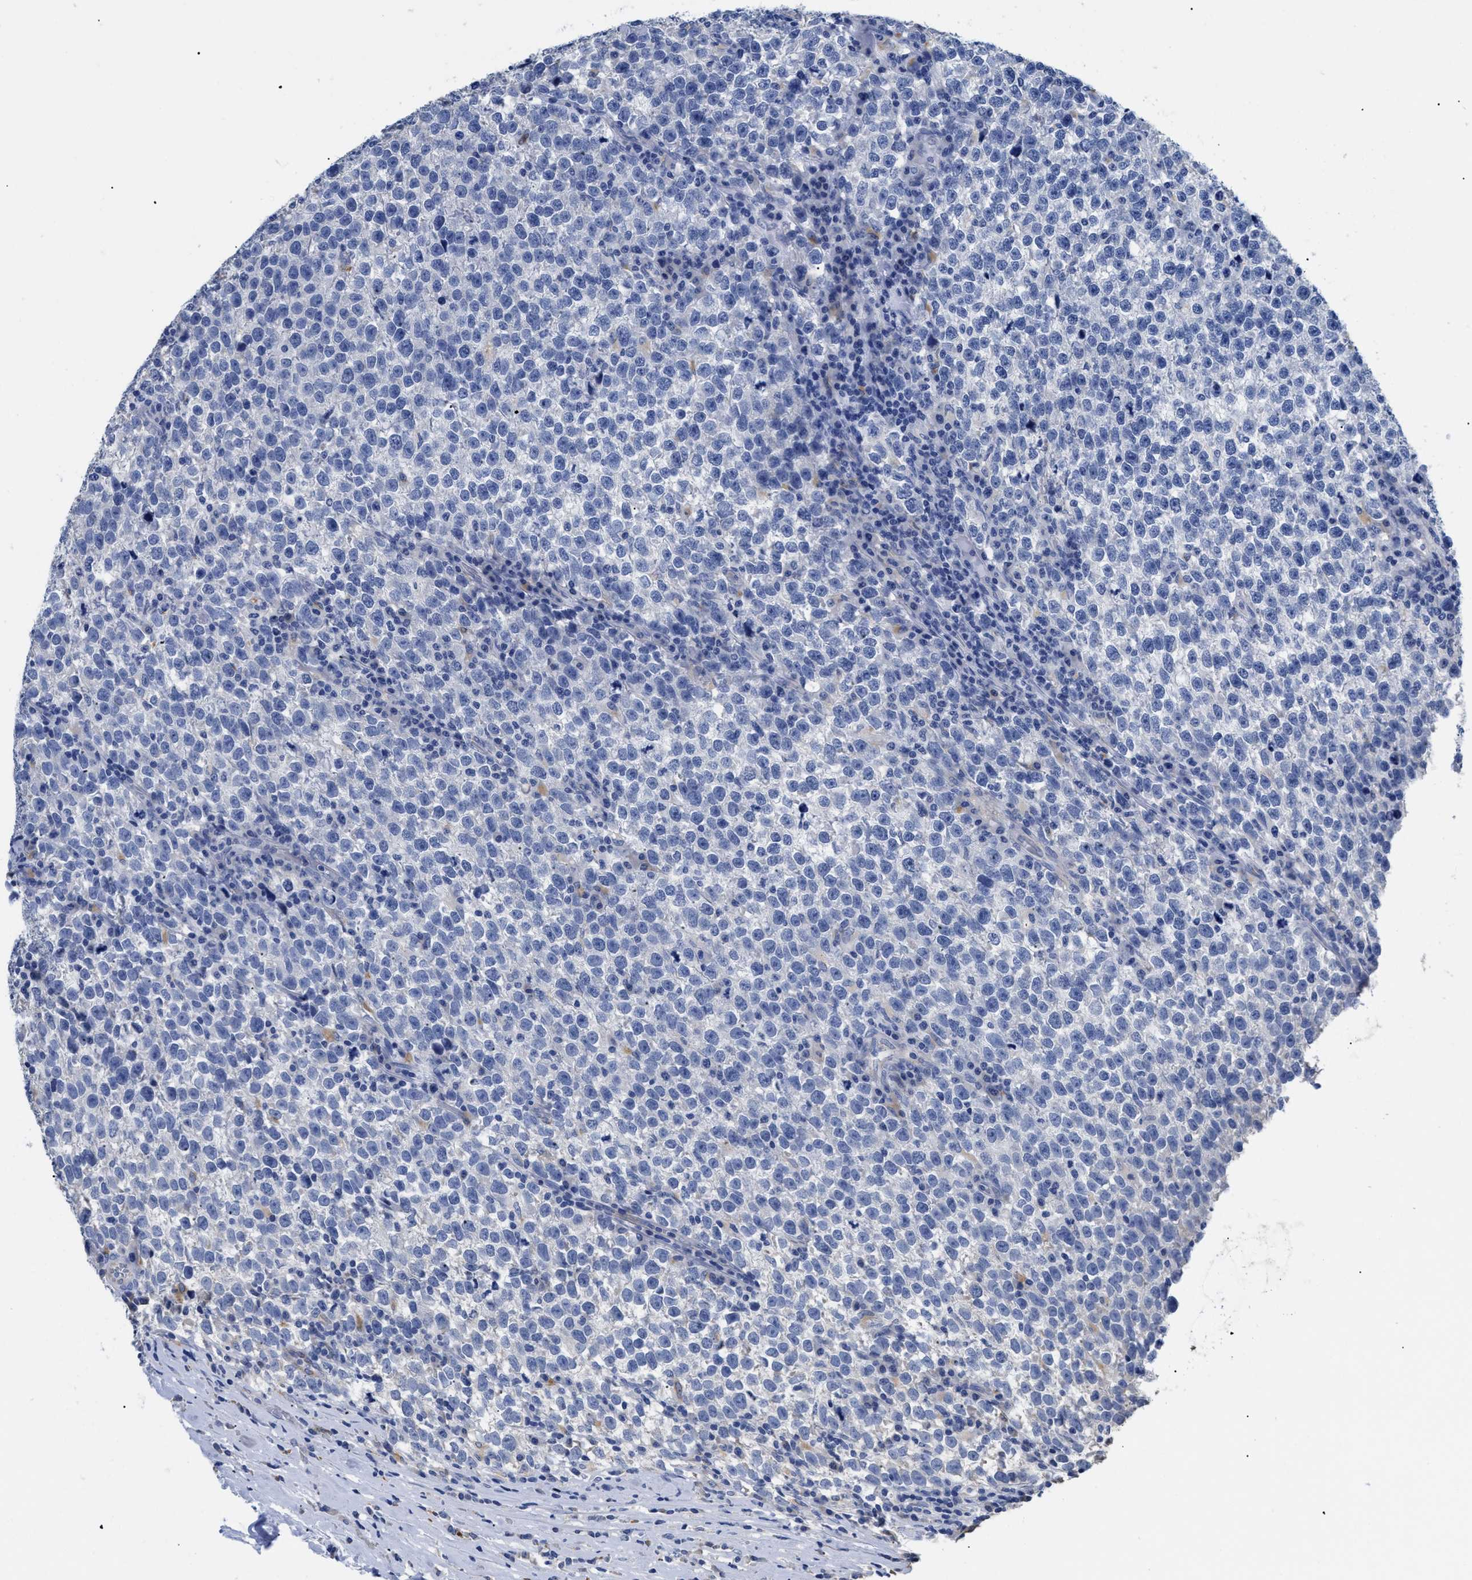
{"staining": {"intensity": "negative", "quantity": "none", "location": "none"}, "tissue": "testis cancer", "cell_type": "Tumor cells", "image_type": "cancer", "snomed": [{"axis": "morphology", "description": "Normal tissue, NOS"}, {"axis": "morphology", "description": "Seminoma, NOS"}, {"axis": "topography", "description": "Testis"}], "caption": "Immunohistochemistry of testis seminoma displays no positivity in tumor cells.", "gene": "APOBEC2", "patient": {"sex": "male", "age": 43}}